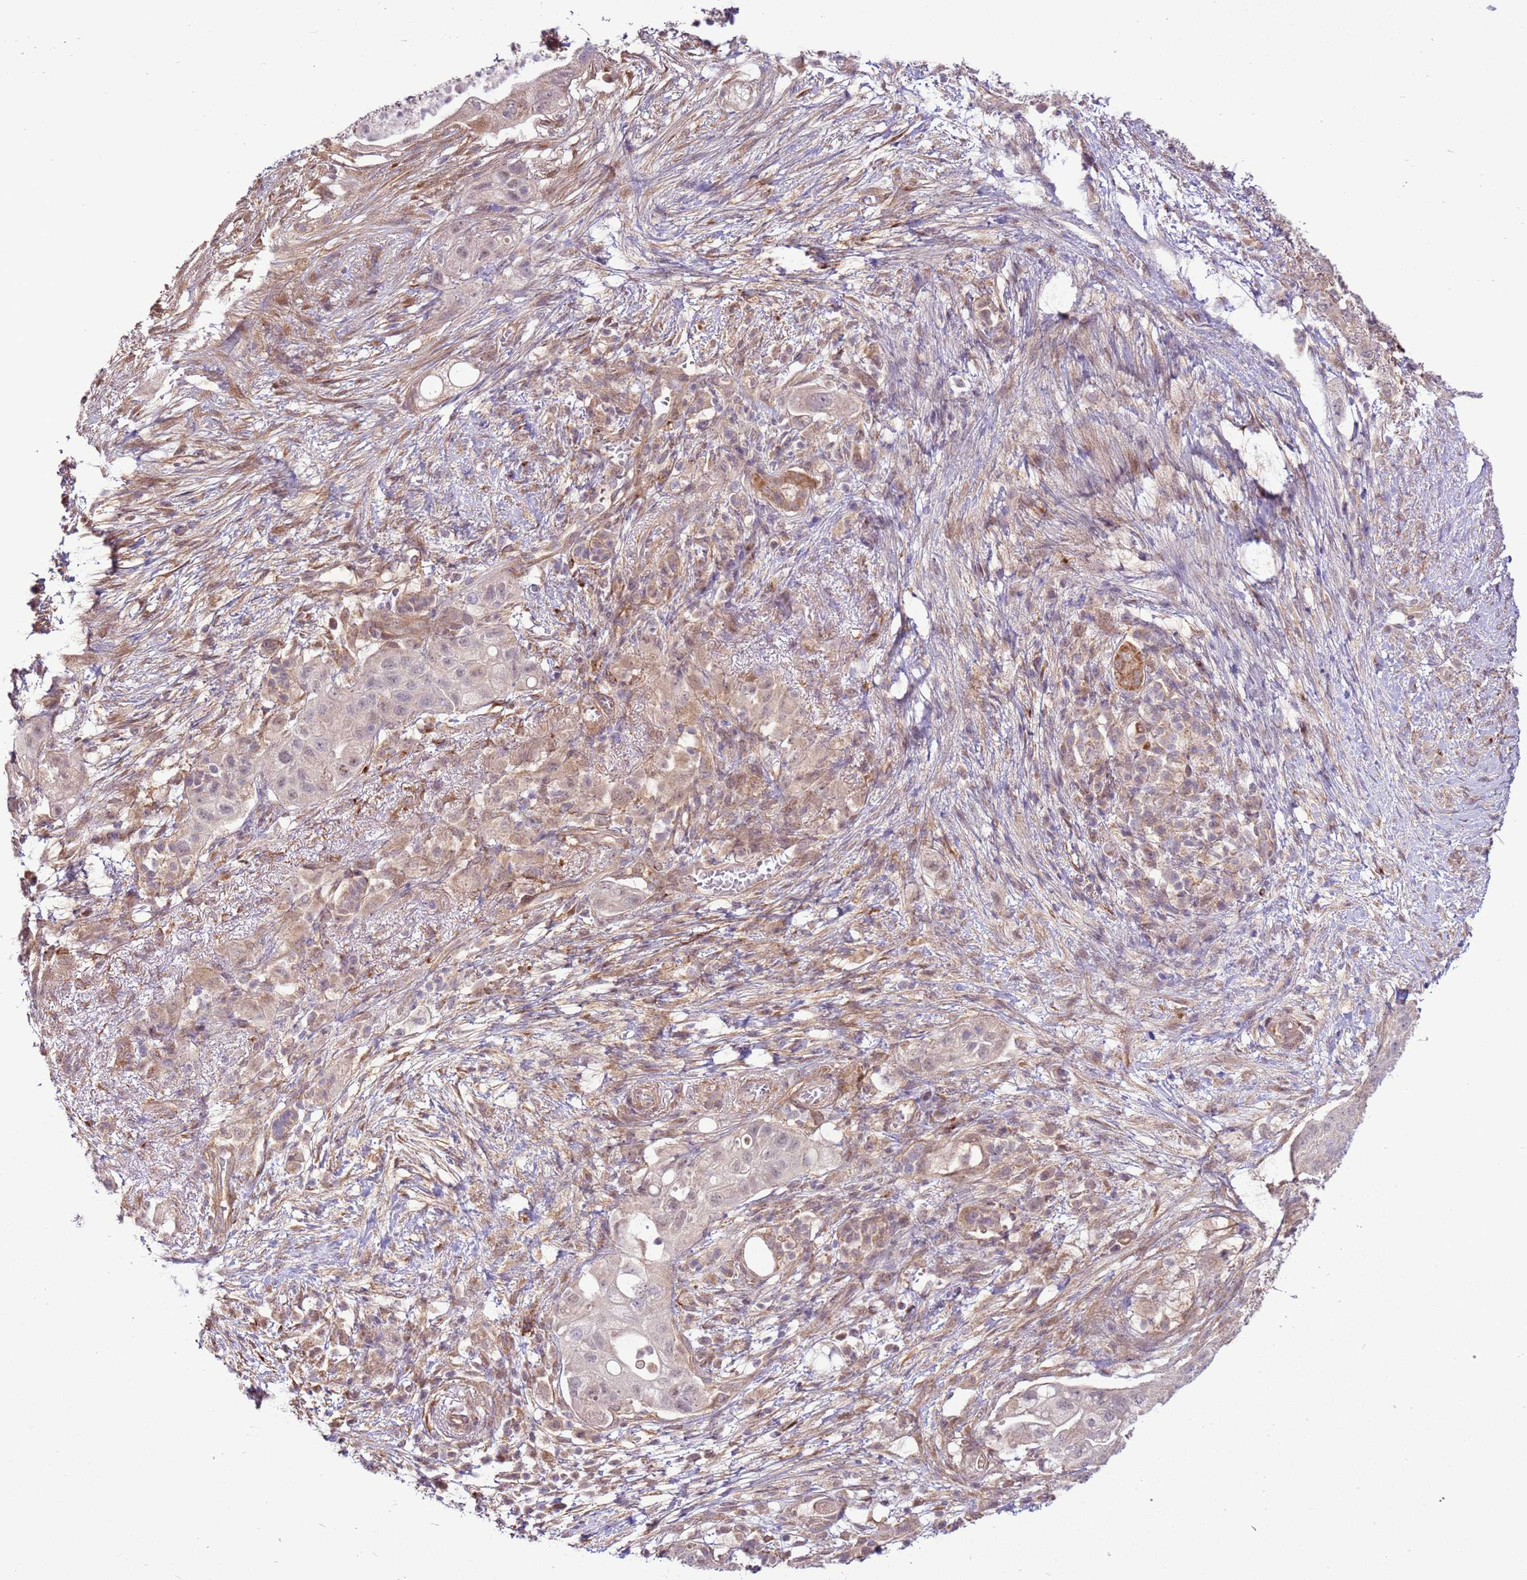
{"staining": {"intensity": "weak", "quantity": "<25%", "location": "cytoplasmic/membranous"}, "tissue": "pancreatic cancer", "cell_type": "Tumor cells", "image_type": "cancer", "snomed": [{"axis": "morphology", "description": "Adenocarcinoma, NOS"}, {"axis": "topography", "description": "Pancreas"}], "caption": "IHC micrograph of human pancreatic cancer stained for a protein (brown), which displays no expression in tumor cells.", "gene": "SCARA3", "patient": {"sex": "female", "age": 72}}